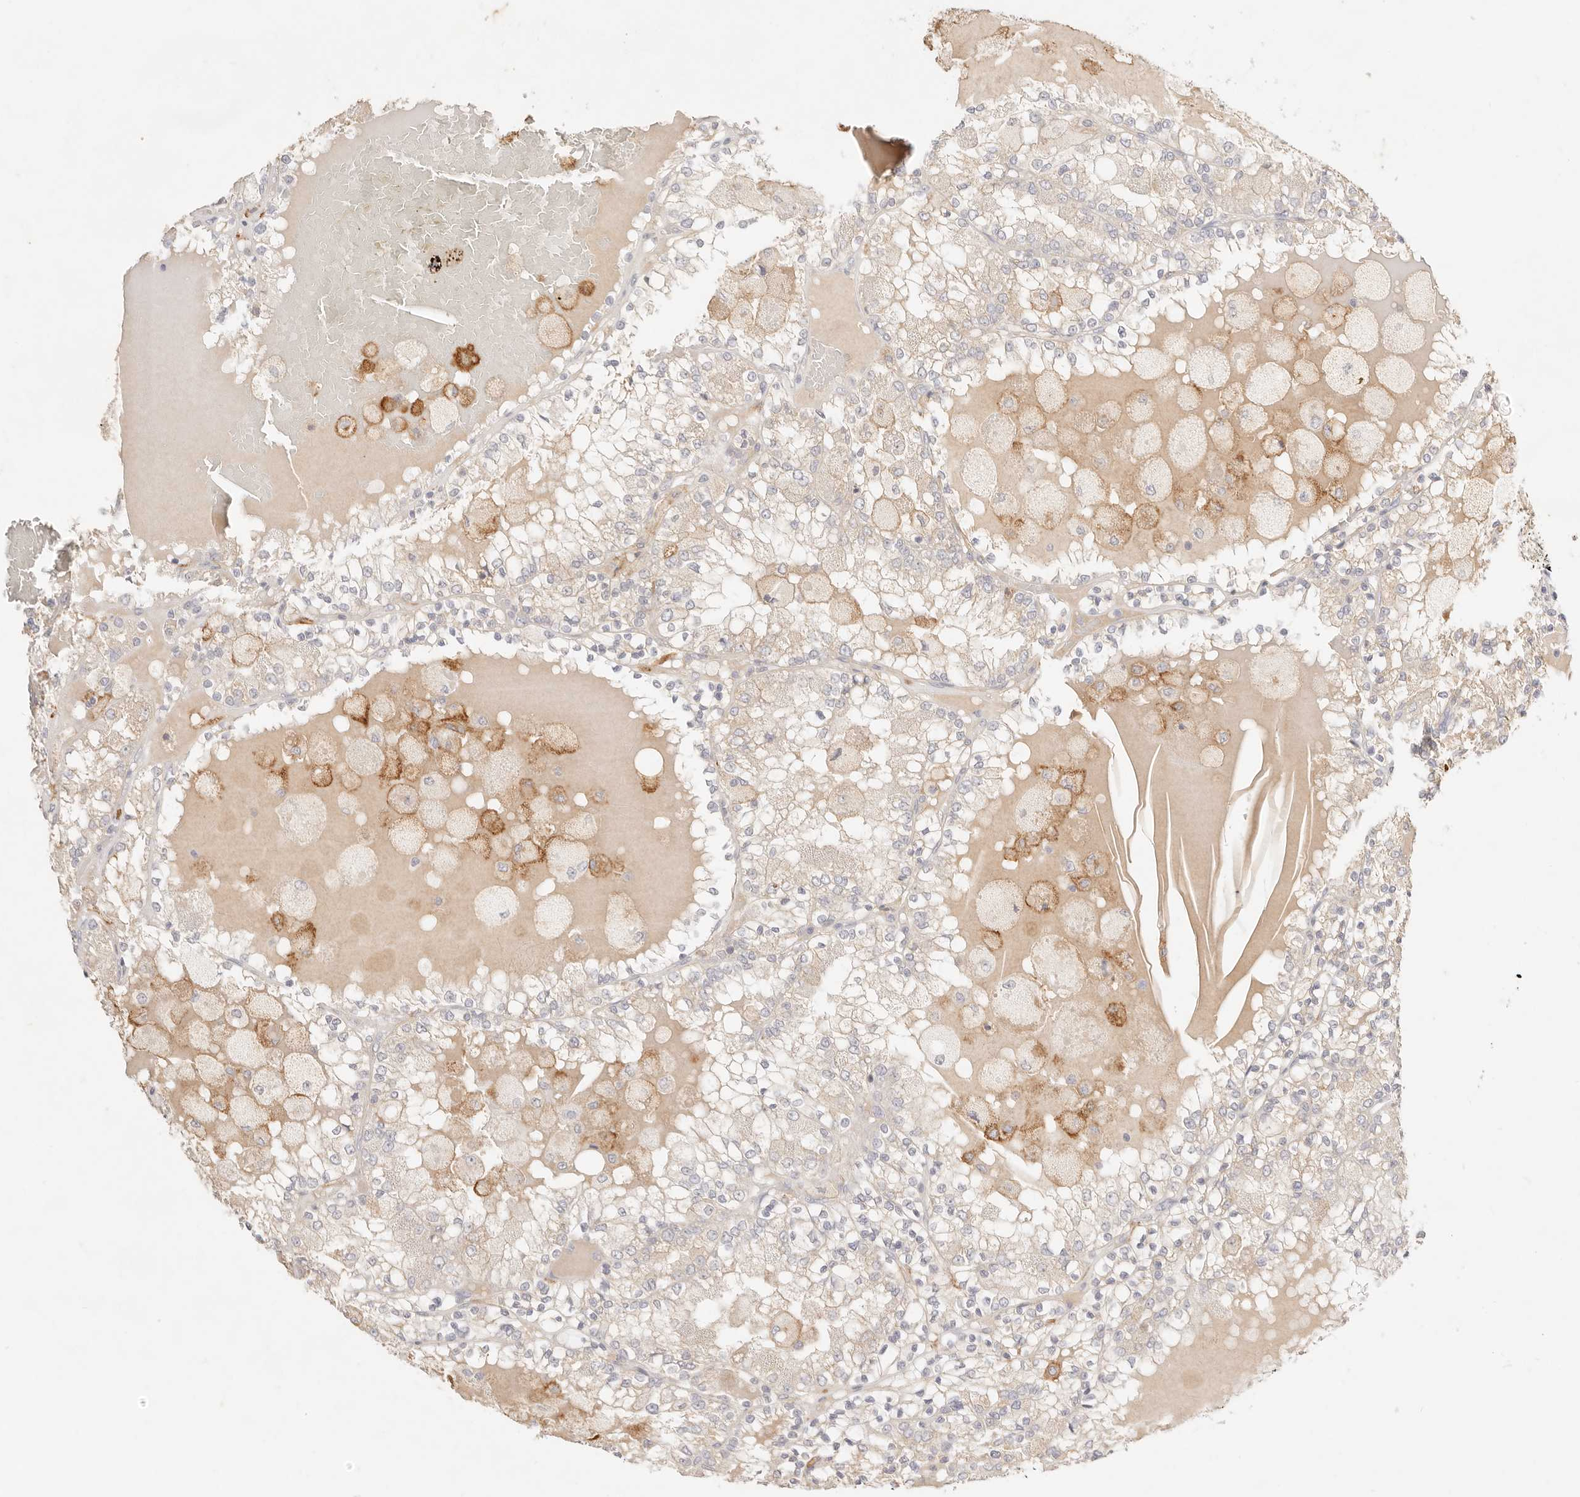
{"staining": {"intensity": "negative", "quantity": "none", "location": "none"}, "tissue": "renal cancer", "cell_type": "Tumor cells", "image_type": "cancer", "snomed": [{"axis": "morphology", "description": "Adenocarcinoma, NOS"}, {"axis": "topography", "description": "Kidney"}], "caption": "A high-resolution micrograph shows immunohistochemistry staining of renal cancer (adenocarcinoma), which exhibits no significant expression in tumor cells.", "gene": "HK2", "patient": {"sex": "female", "age": 56}}